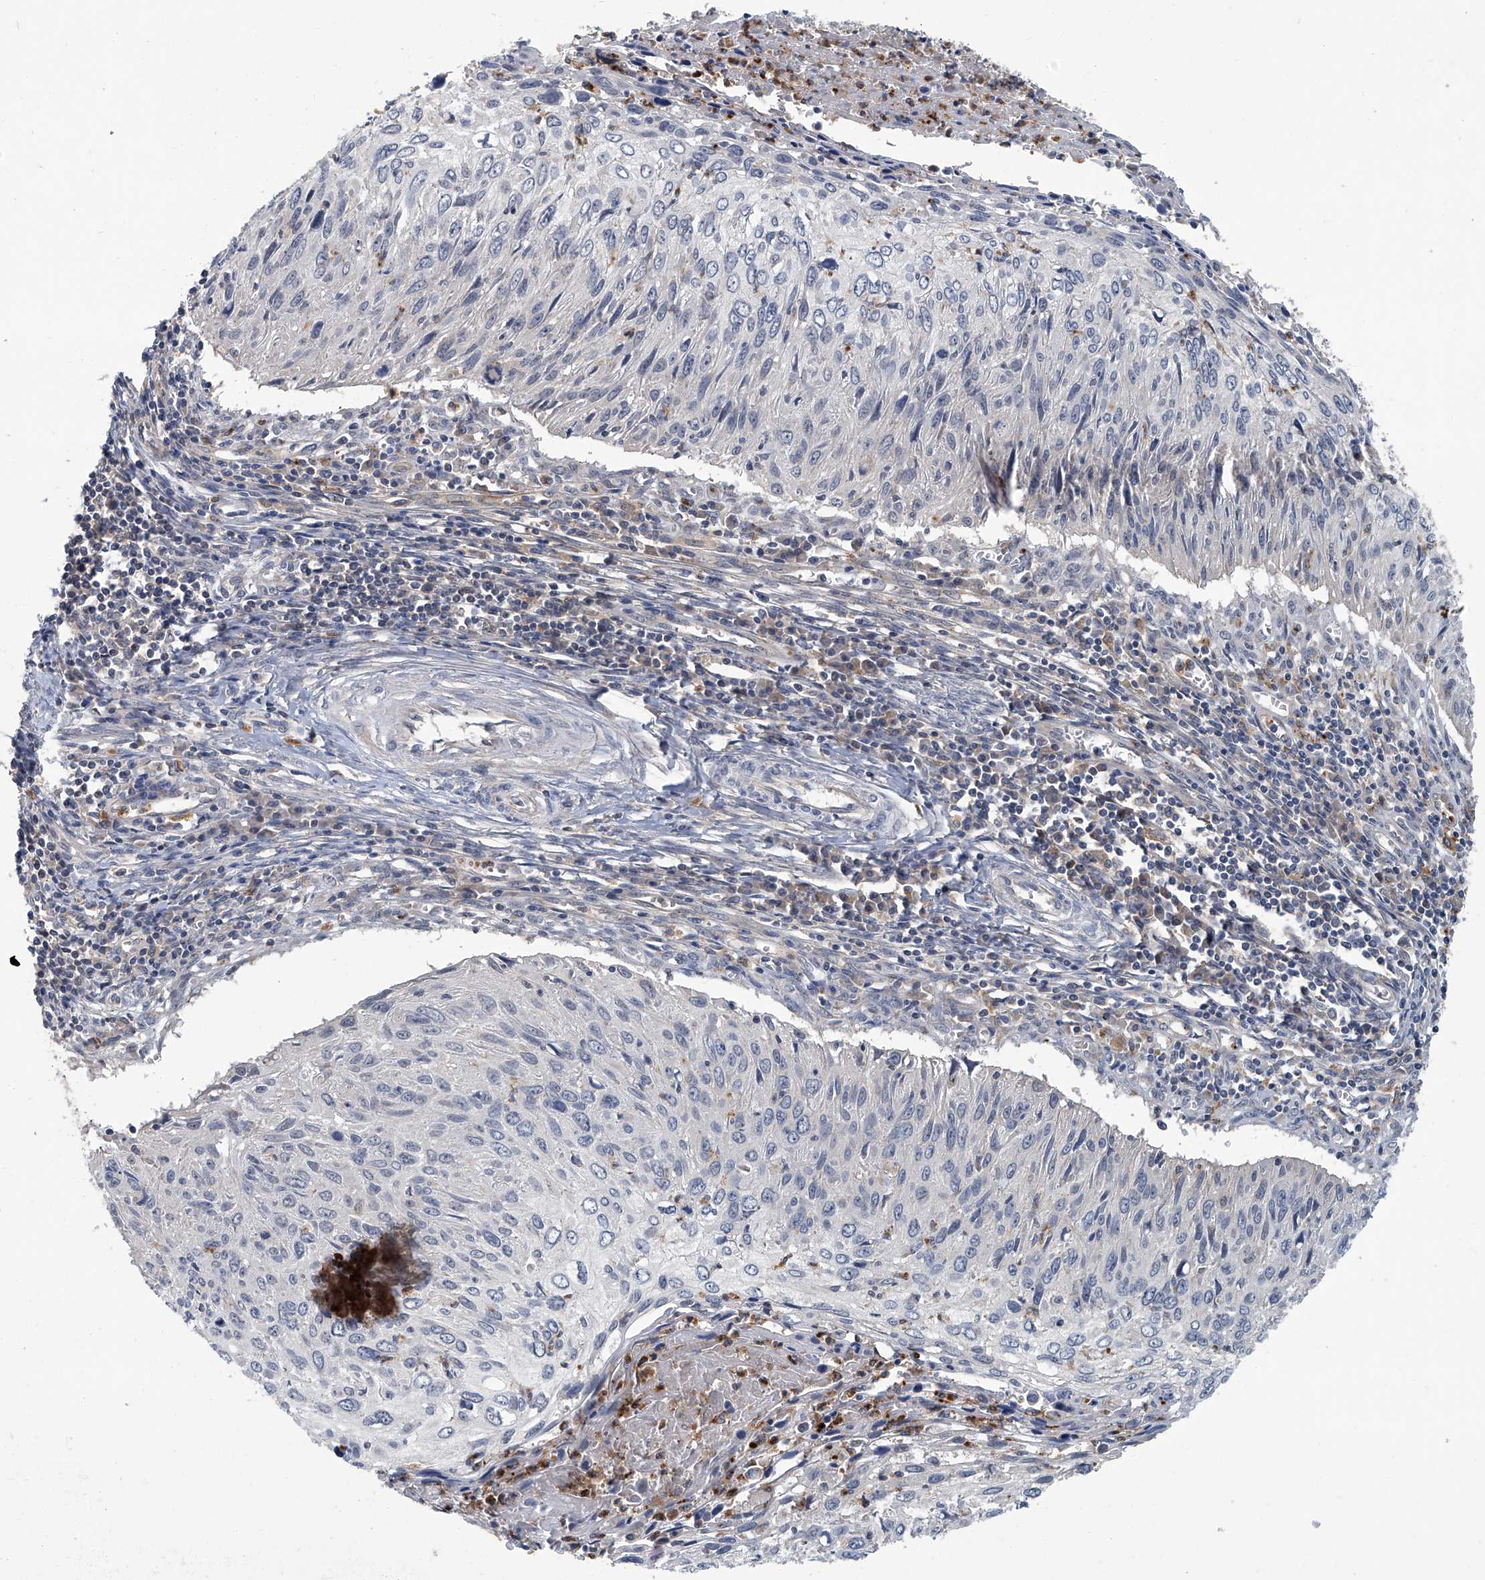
{"staining": {"intensity": "negative", "quantity": "none", "location": "none"}, "tissue": "cervical cancer", "cell_type": "Tumor cells", "image_type": "cancer", "snomed": [{"axis": "morphology", "description": "Squamous cell carcinoma, NOS"}, {"axis": "topography", "description": "Cervix"}], "caption": "Cervical cancer stained for a protein using immunohistochemistry (IHC) shows no positivity tumor cells.", "gene": "AKNAD1", "patient": {"sex": "female", "age": 51}}